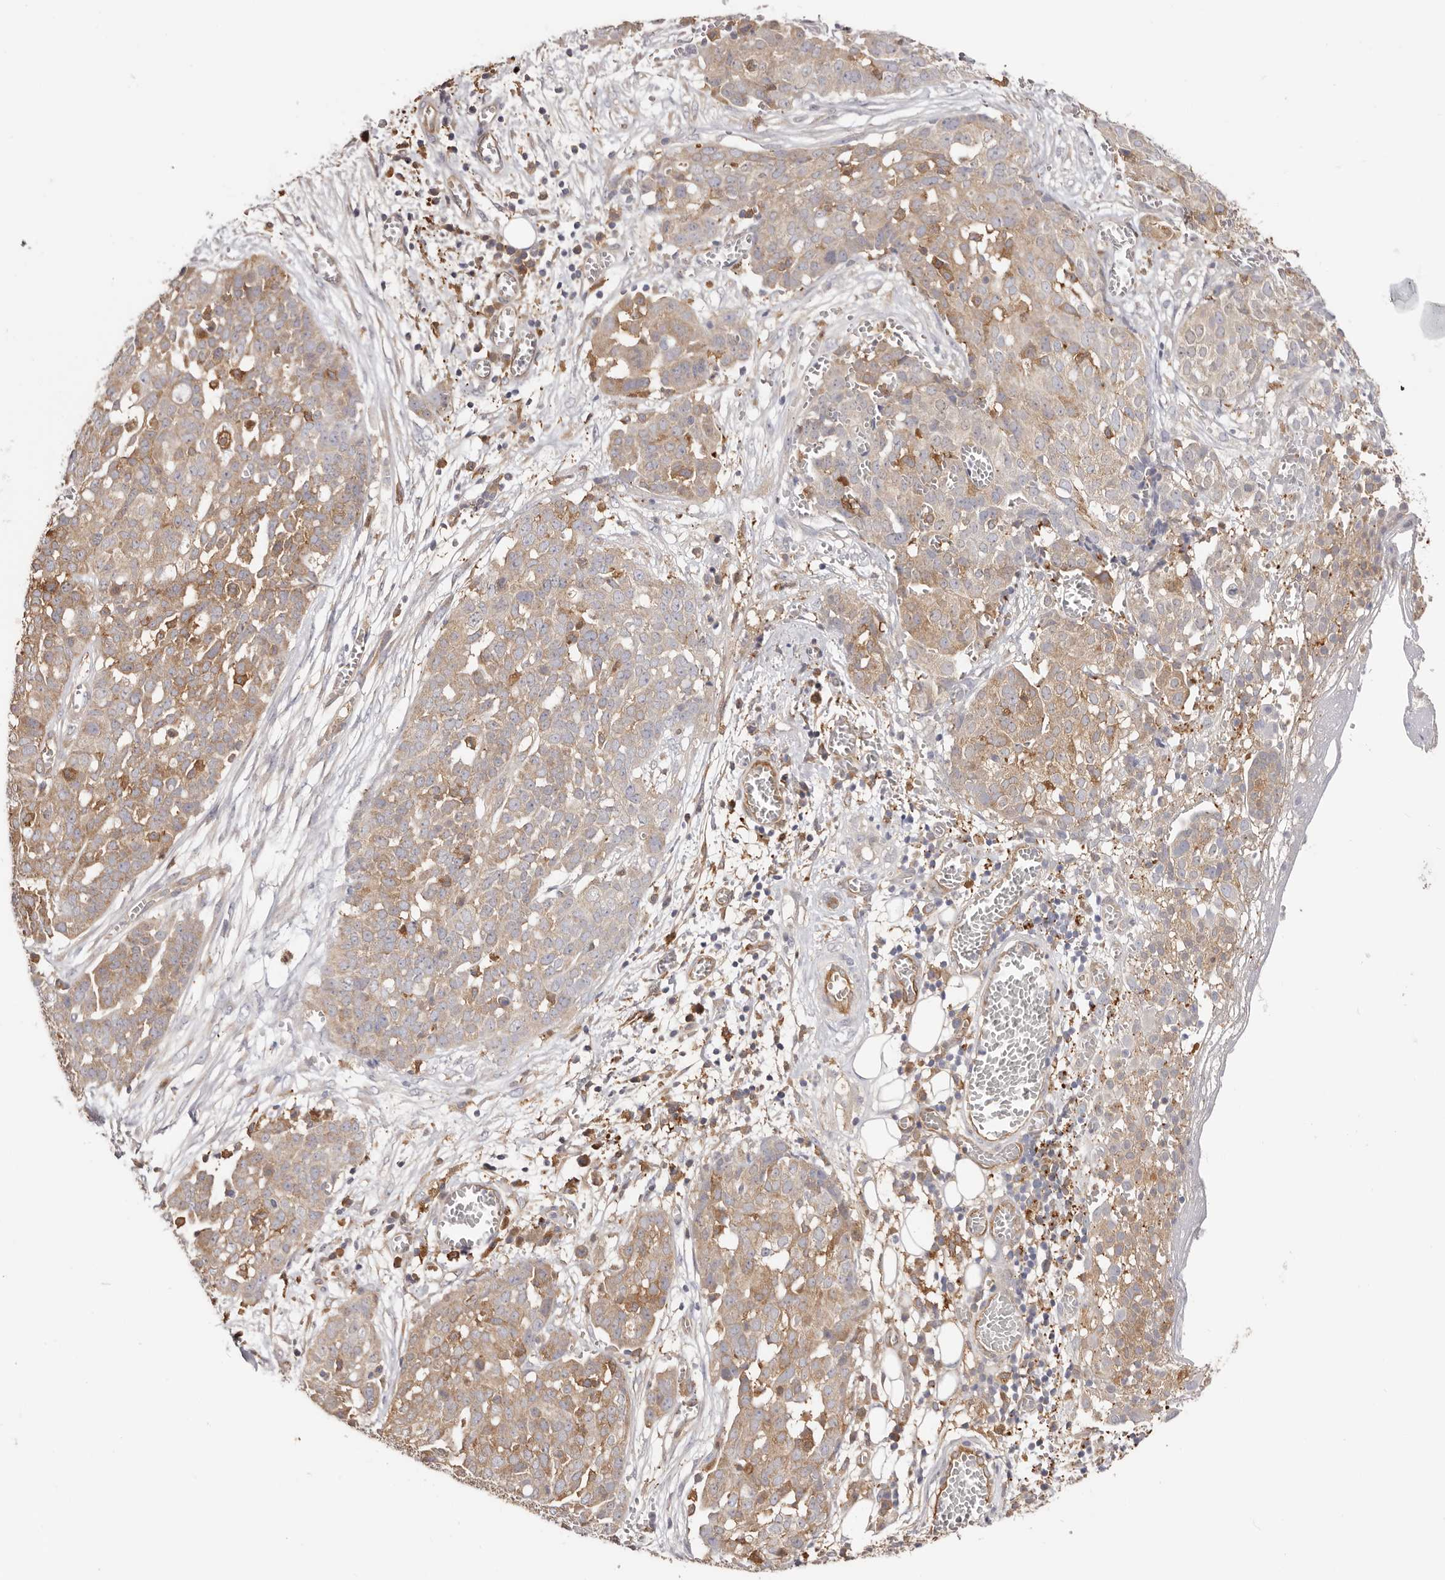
{"staining": {"intensity": "moderate", "quantity": ">75%", "location": "cytoplasmic/membranous"}, "tissue": "ovarian cancer", "cell_type": "Tumor cells", "image_type": "cancer", "snomed": [{"axis": "morphology", "description": "Cystadenocarcinoma, serous, NOS"}, {"axis": "topography", "description": "Soft tissue"}, {"axis": "topography", "description": "Ovary"}], "caption": "Immunohistochemistry histopathology image of human ovarian cancer stained for a protein (brown), which shows medium levels of moderate cytoplasmic/membranous positivity in approximately >75% of tumor cells.", "gene": "LAP3", "patient": {"sex": "female", "age": 57}}